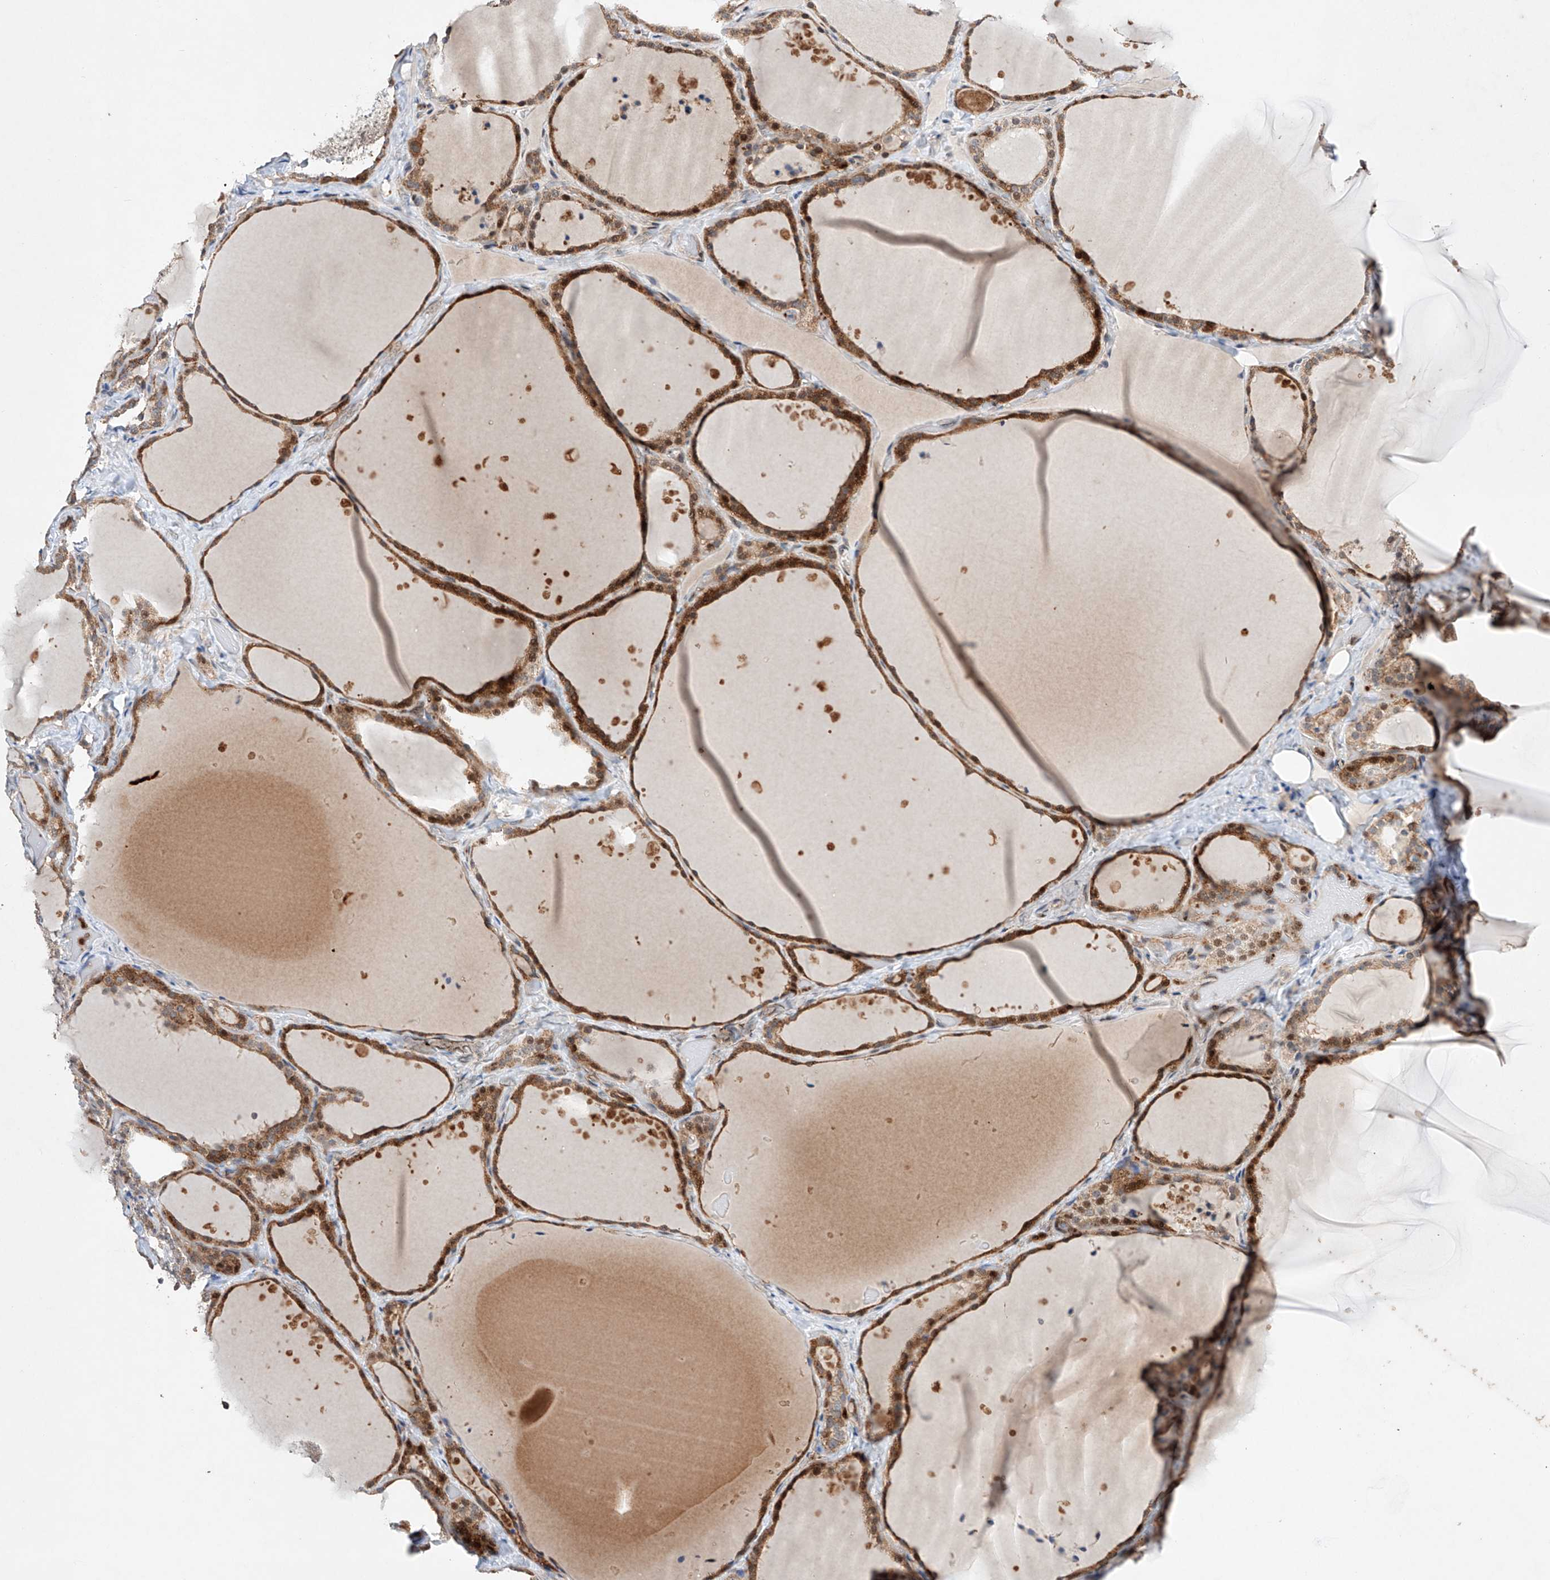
{"staining": {"intensity": "moderate", "quantity": ">75%", "location": "cytoplasmic/membranous"}, "tissue": "thyroid gland", "cell_type": "Glandular cells", "image_type": "normal", "snomed": [{"axis": "morphology", "description": "Normal tissue, NOS"}, {"axis": "topography", "description": "Thyroid gland"}], "caption": "Moderate cytoplasmic/membranous positivity for a protein is identified in about >75% of glandular cells of normal thyroid gland using immunohistochemistry (IHC).", "gene": "AFG1L", "patient": {"sex": "female", "age": 44}}